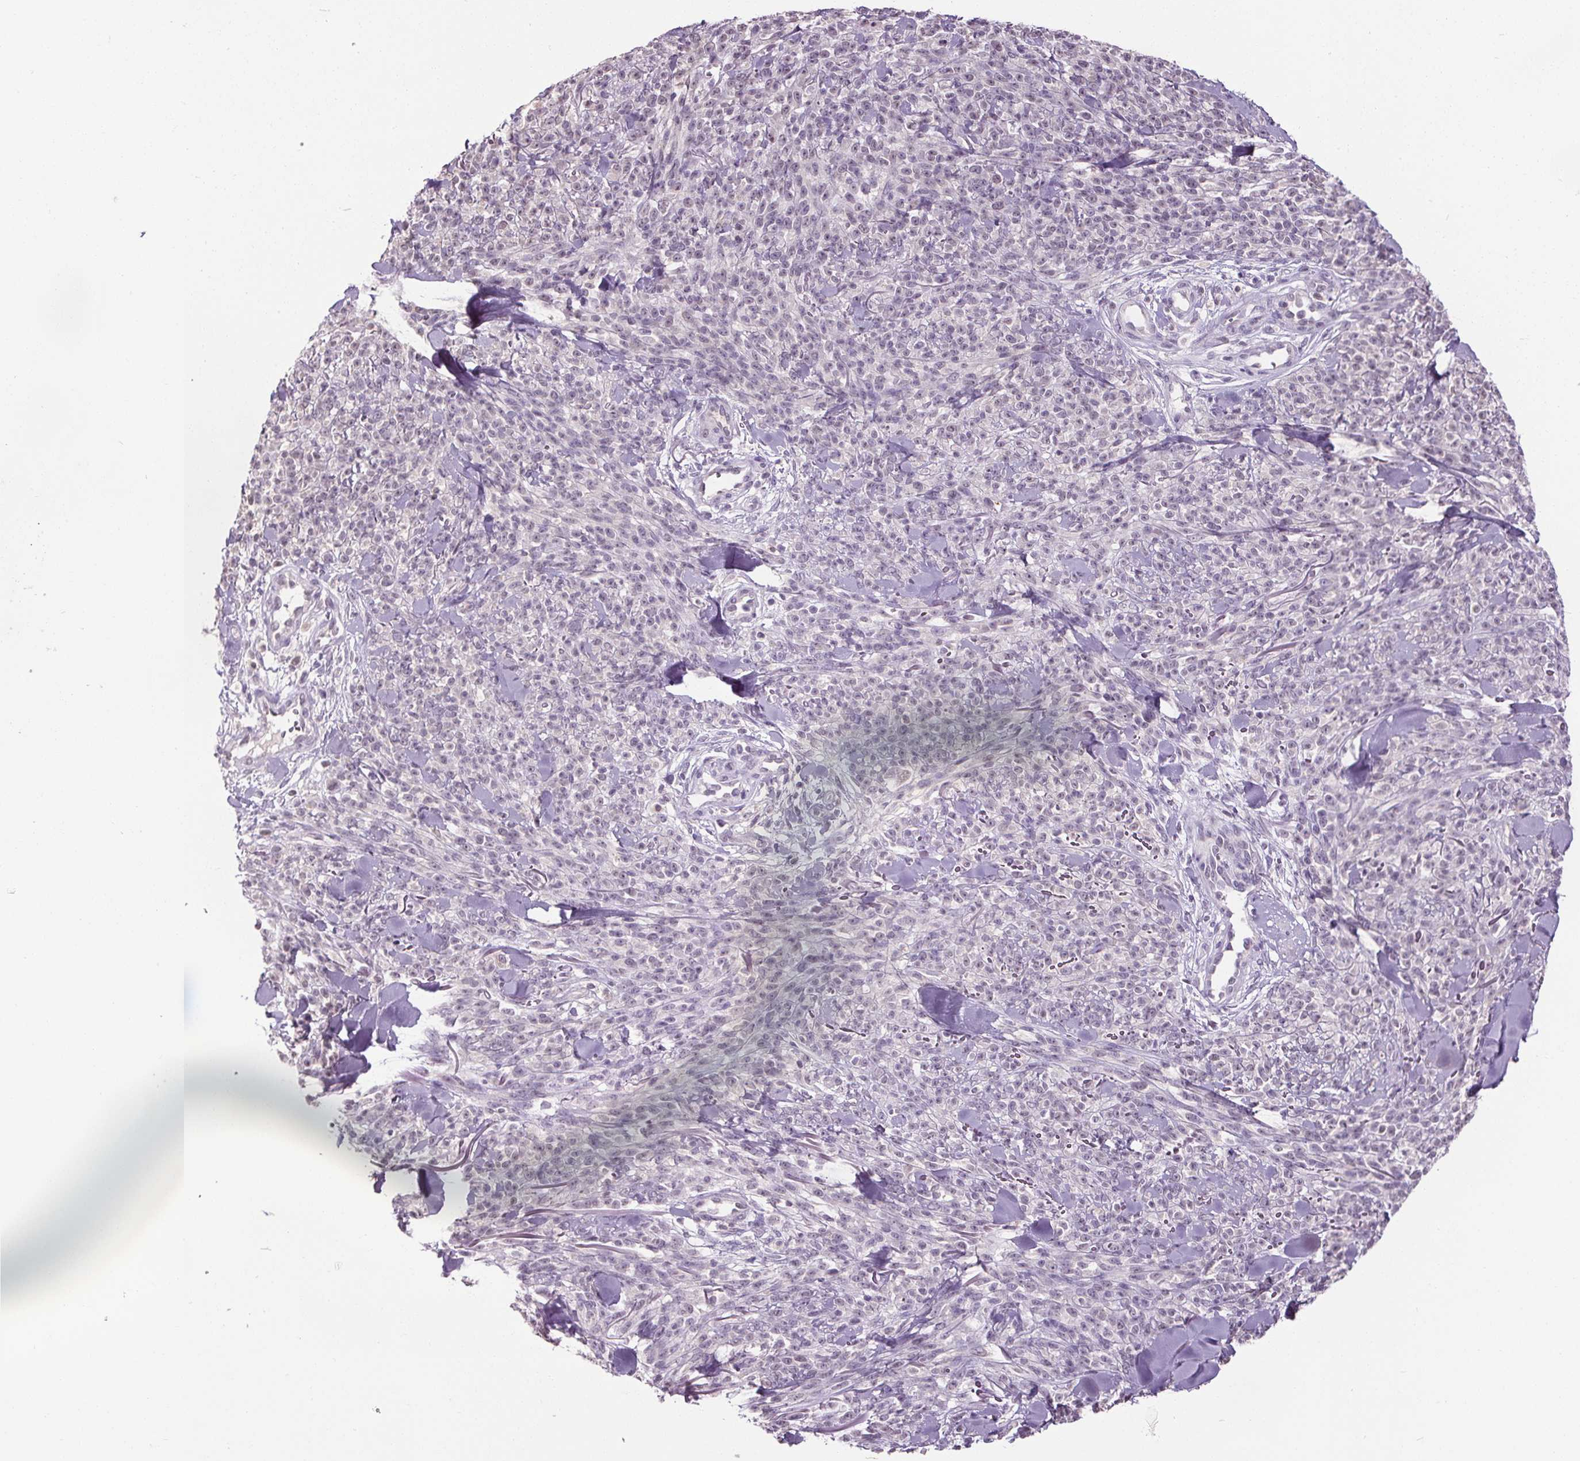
{"staining": {"intensity": "negative", "quantity": "none", "location": "none"}, "tissue": "melanoma", "cell_type": "Tumor cells", "image_type": "cancer", "snomed": [{"axis": "morphology", "description": "Malignant melanoma, NOS"}, {"axis": "topography", "description": "Skin"}, {"axis": "topography", "description": "Skin of trunk"}], "caption": "Melanoma was stained to show a protein in brown. There is no significant positivity in tumor cells.", "gene": "SLC2A9", "patient": {"sex": "male", "age": 74}}